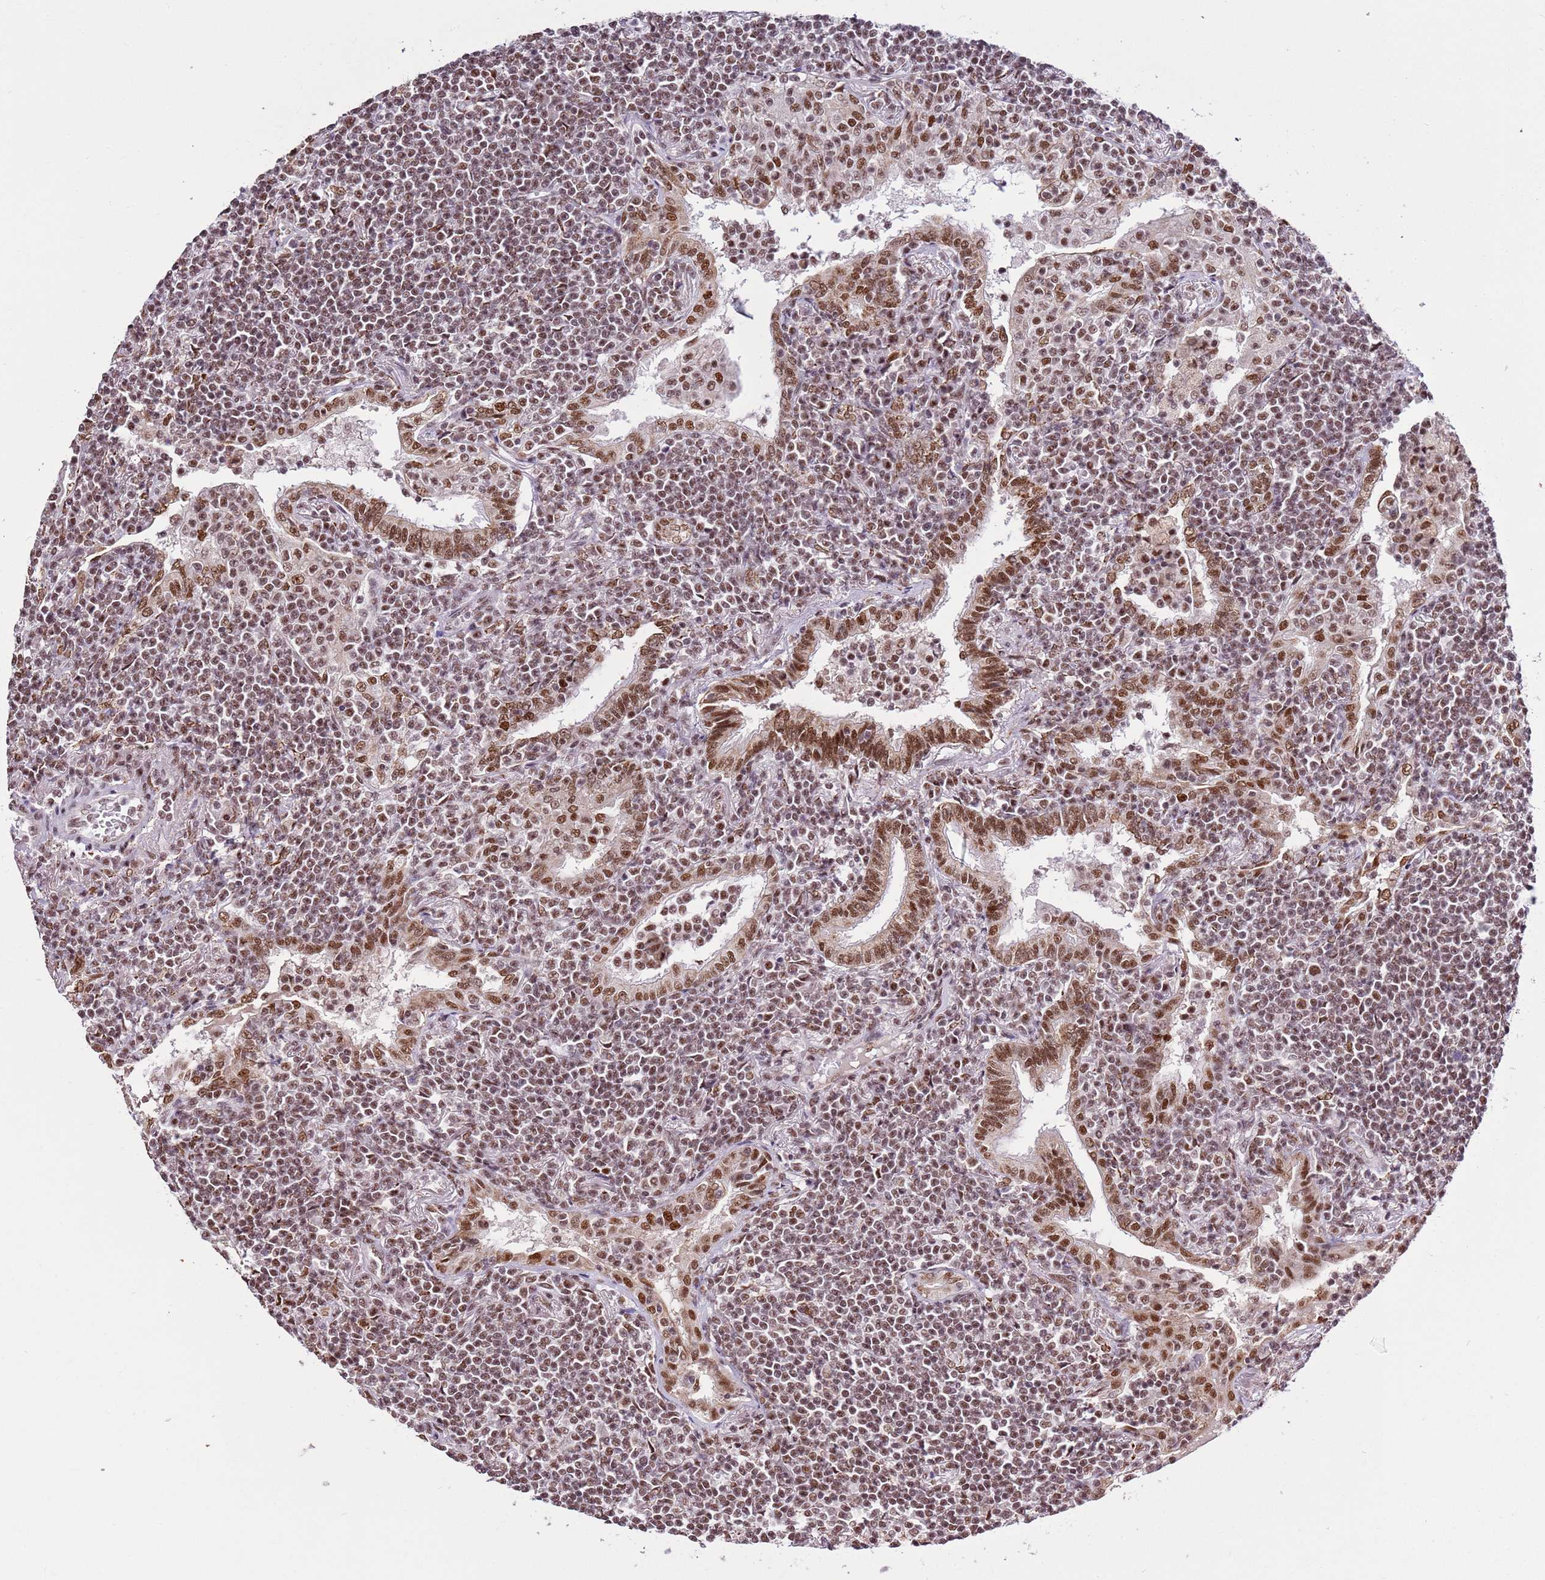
{"staining": {"intensity": "moderate", "quantity": ">75%", "location": "nuclear"}, "tissue": "lymphoma", "cell_type": "Tumor cells", "image_type": "cancer", "snomed": [{"axis": "morphology", "description": "Malignant lymphoma, non-Hodgkin's type, Low grade"}, {"axis": "topography", "description": "Lung"}], "caption": "A high-resolution histopathology image shows immunohistochemistry staining of low-grade malignant lymphoma, non-Hodgkin's type, which demonstrates moderate nuclear positivity in approximately >75% of tumor cells.", "gene": "AKAP8L", "patient": {"sex": "female", "age": 71}}